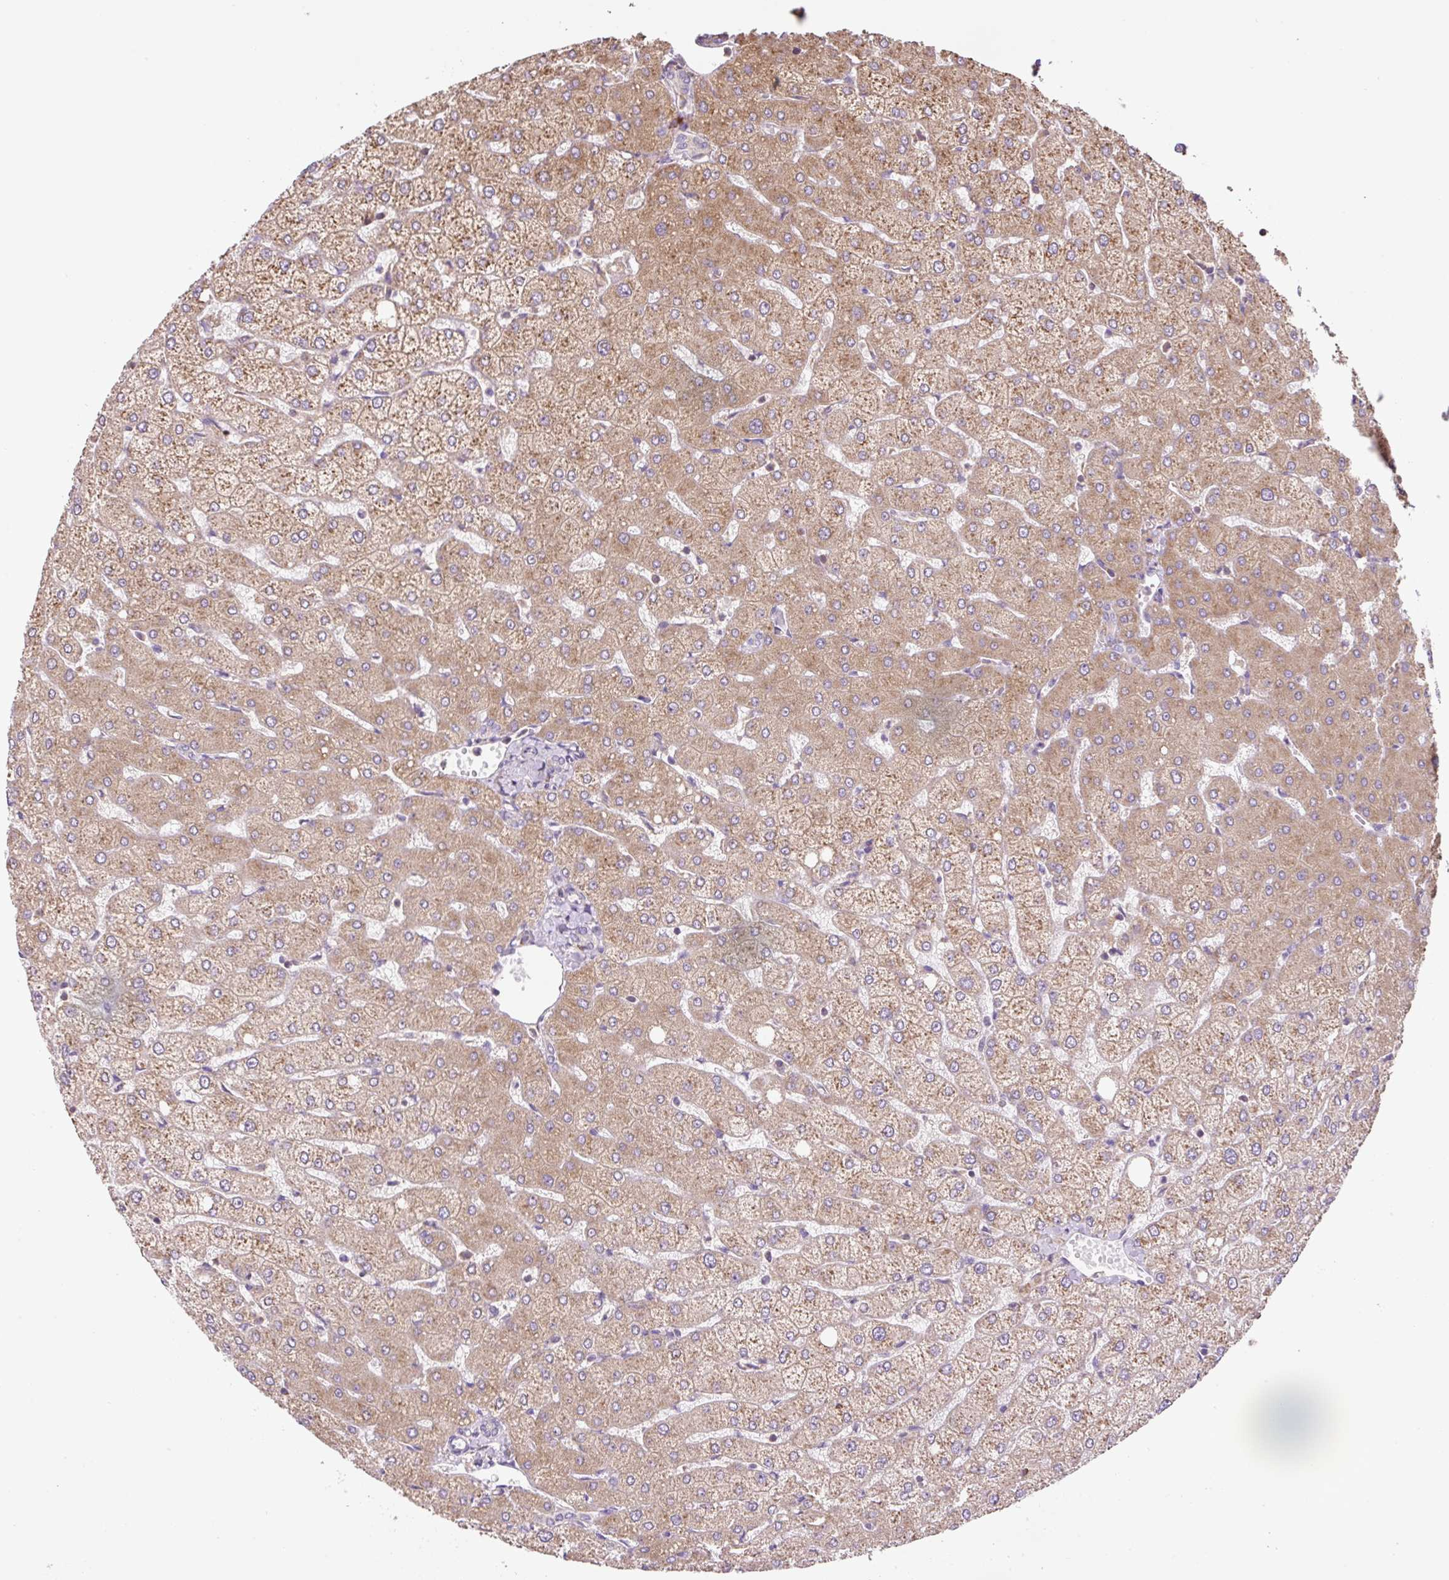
{"staining": {"intensity": "negative", "quantity": "none", "location": "none"}, "tissue": "liver", "cell_type": "Cholangiocytes", "image_type": "normal", "snomed": [{"axis": "morphology", "description": "Normal tissue, NOS"}, {"axis": "topography", "description": "Liver"}], "caption": "Micrograph shows no significant protein positivity in cholangiocytes of benign liver. (Brightfield microscopy of DAB (3,3'-diaminobenzidine) IHC at high magnification).", "gene": "RPS23", "patient": {"sex": "female", "age": 54}}